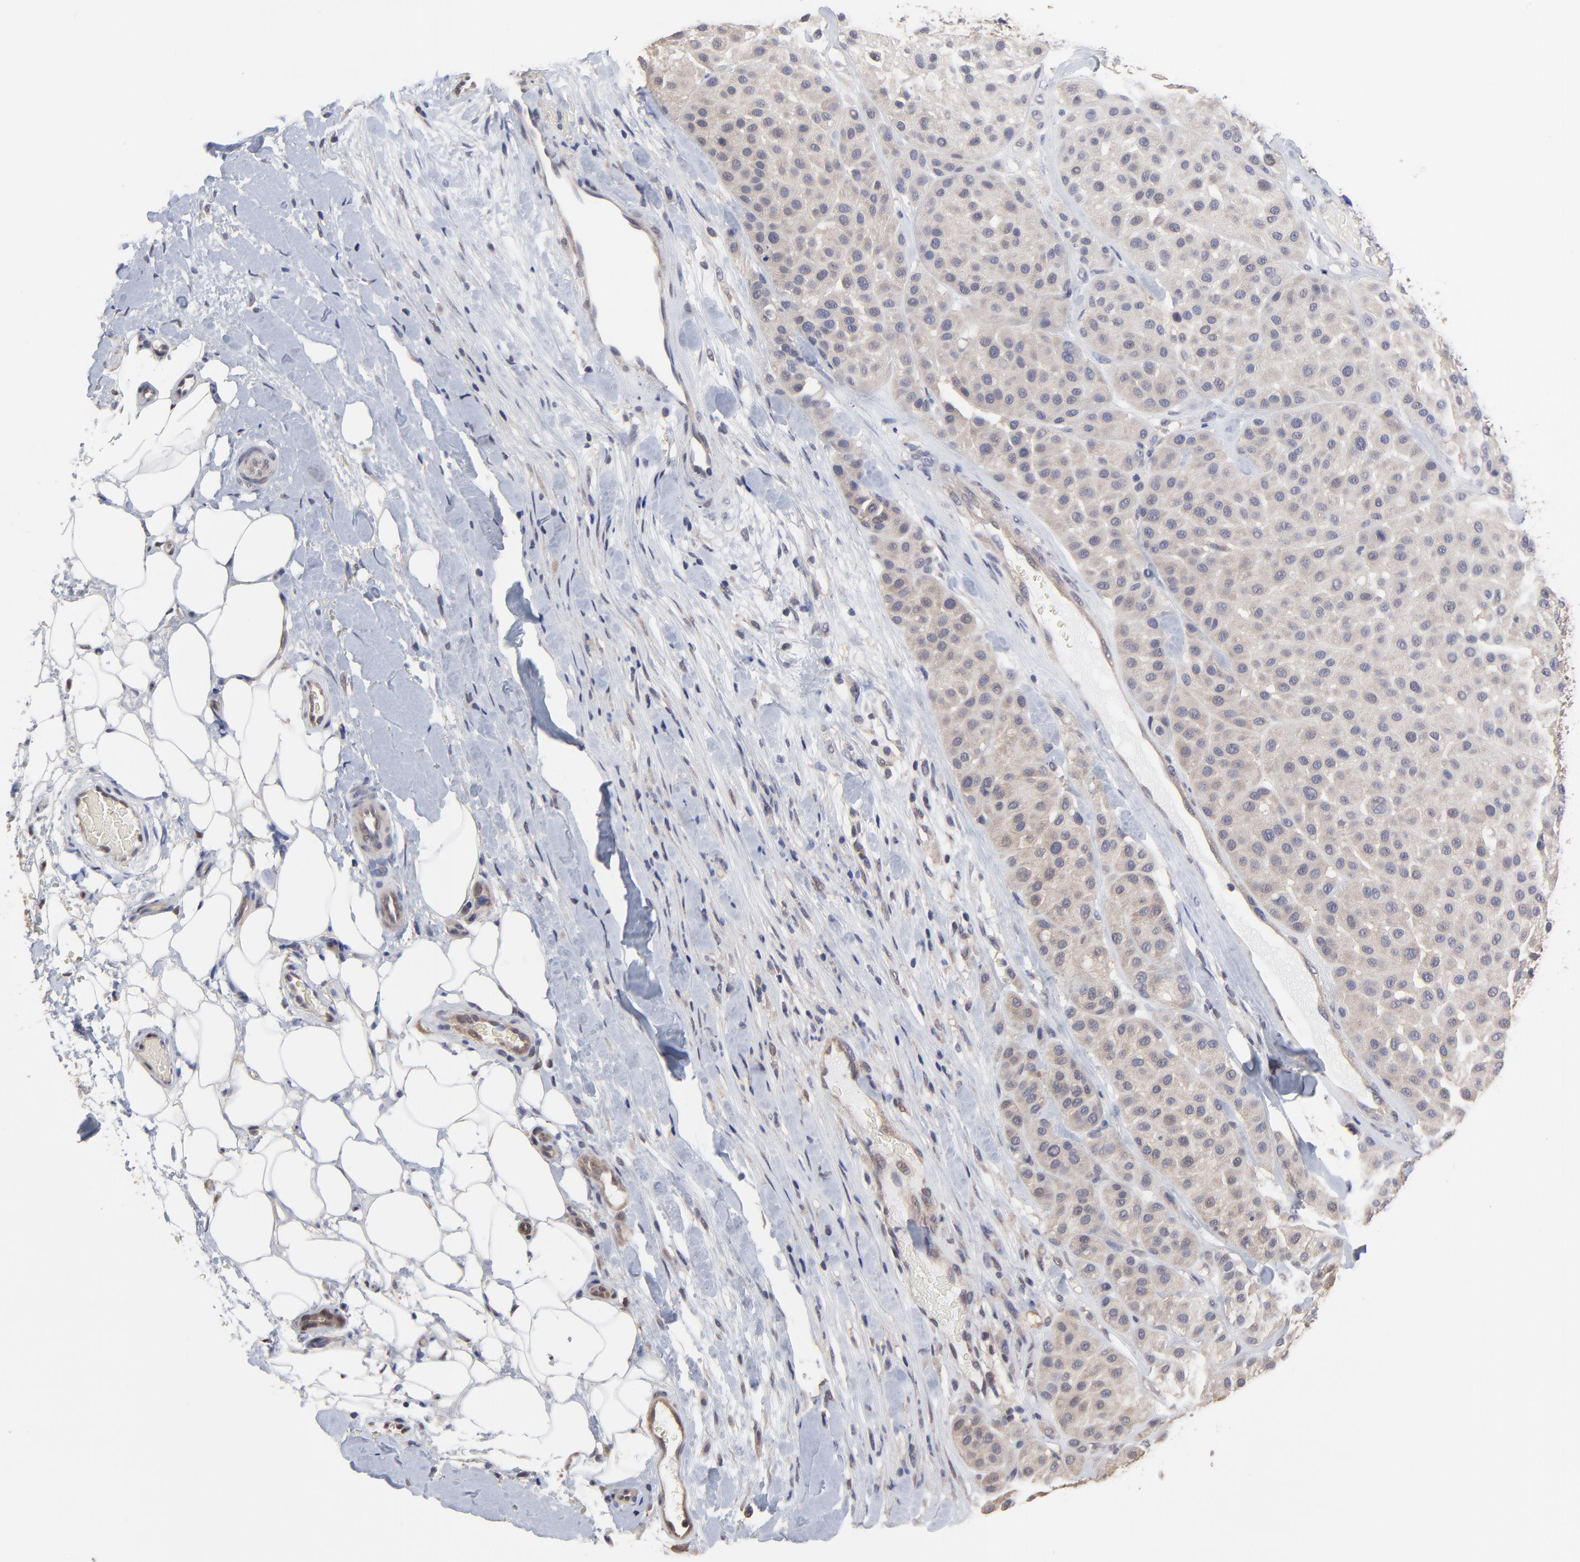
{"staining": {"intensity": "weak", "quantity": "25%-75%", "location": "cytoplasmic/membranous"}, "tissue": "melanoma", "cell_type": "Tumor cells", "image_type": "cancer", "snomed": [{"axis": "morphology", "description": "Normal tissue, NOS"}, {"axis": "morphology", "description": "Malignant melanoma, Metastatic site"}, {"axis": "topography", "description": "Skin"}], "caption": "Immunohistochemical staining of malignant melanoma (metastatic site) reveals low levels of weak cytoplasmic/membranous expression in approximately 25%-75% of tumor cells. The protein is stained brown, and the nuclei are stained in blue (DAB IHC with brightfield microscopy, high magnification).", "gene": "CCT2", "patient": {"sex": "male", "age": 41}}